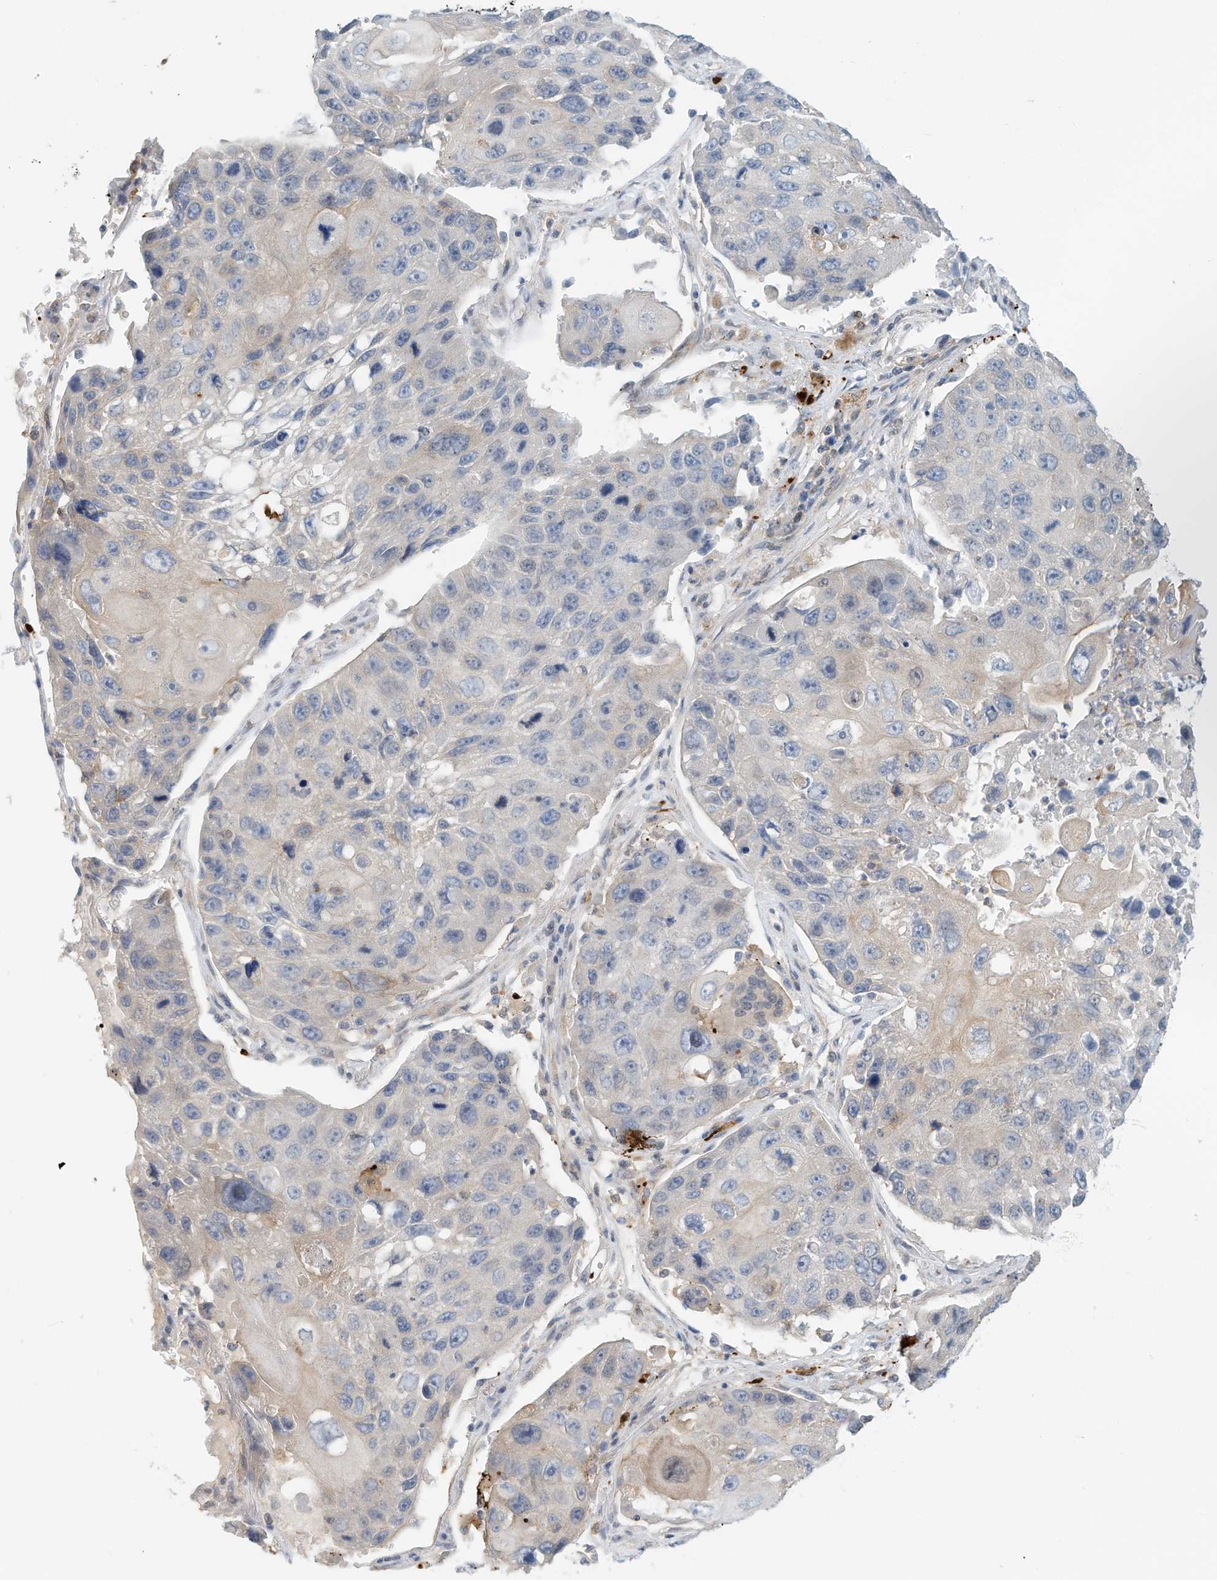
{"staining": {"intensity": "negative", "quantity": "none", "location": "none"}, "tissue": "lung cancer", "cell_type": "Tumor cells", "image_type": "cancer", "snomed": [{"axis": "morphology", "description": "Squamous cell carcinoma, NOS"}, {"axis": "topography", "description": "Lung"}], "caption": "Lung cancer was stained to show a protein in brown. There is no significant expression in tumor cells.", "gene": "MICAL1", "patient": {"sex": "male", "age": 61}}